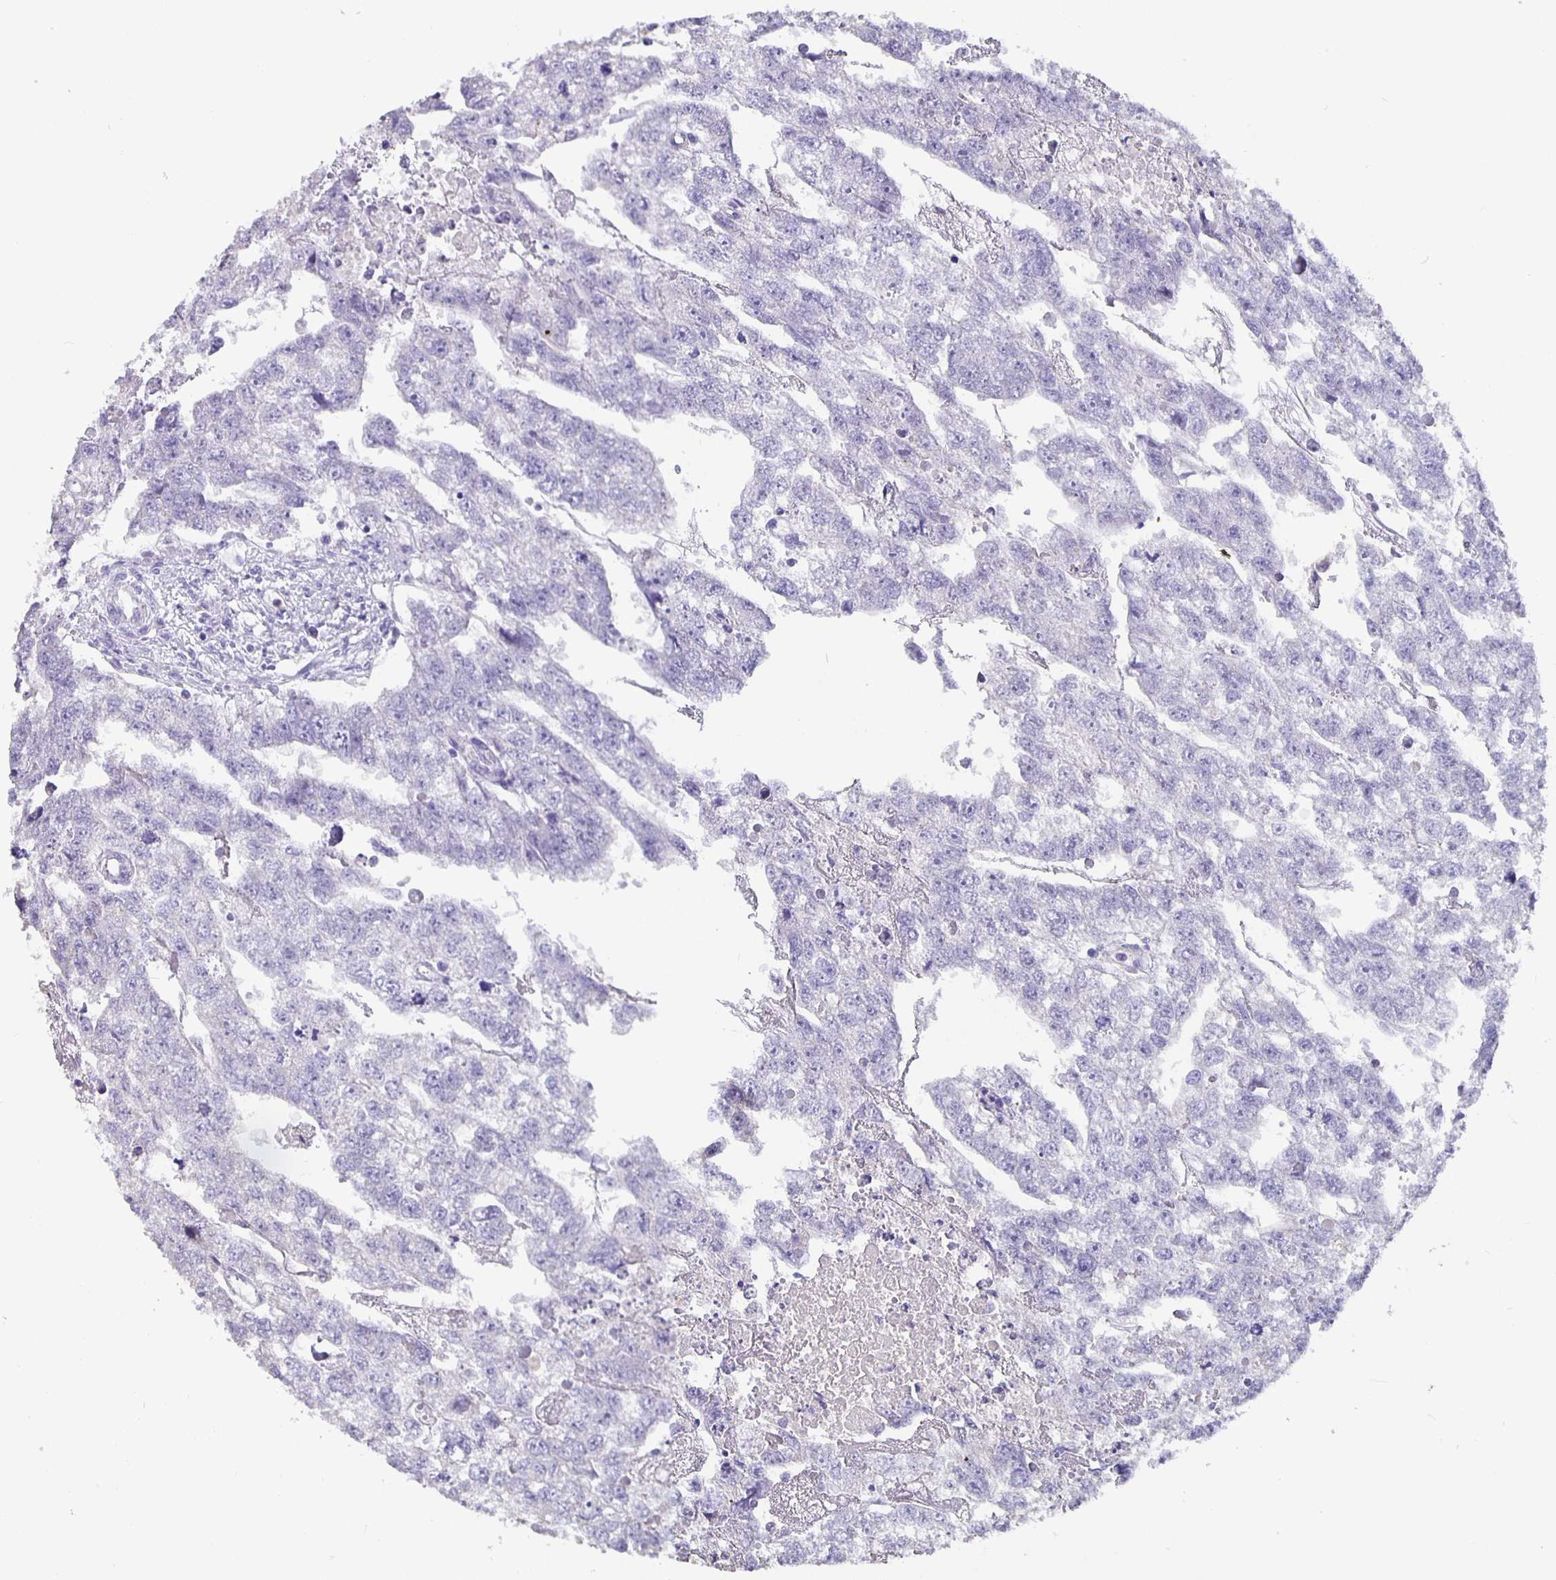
{"staining": {"intensity": "negative", "quantity": "none", "location": "none"}, "tissue": "testis cancer", "cell_type": "Tumor cells", "image_type": "cancer", "snomed": [{"axis": "morphology", "description": "Carcinoma, Embryonal, NOS"}, {"axis": "morphology", "description": "Teratoma, malignant, NOS"}, {"axis": "topography", "description": "Testis"}], "caption": "Micrograph shows no significant protein staining in tumor cells of teratoma (malignant) (testis).", "gene": "GPX4", "patient": {"sex": "male", "age": 44}}